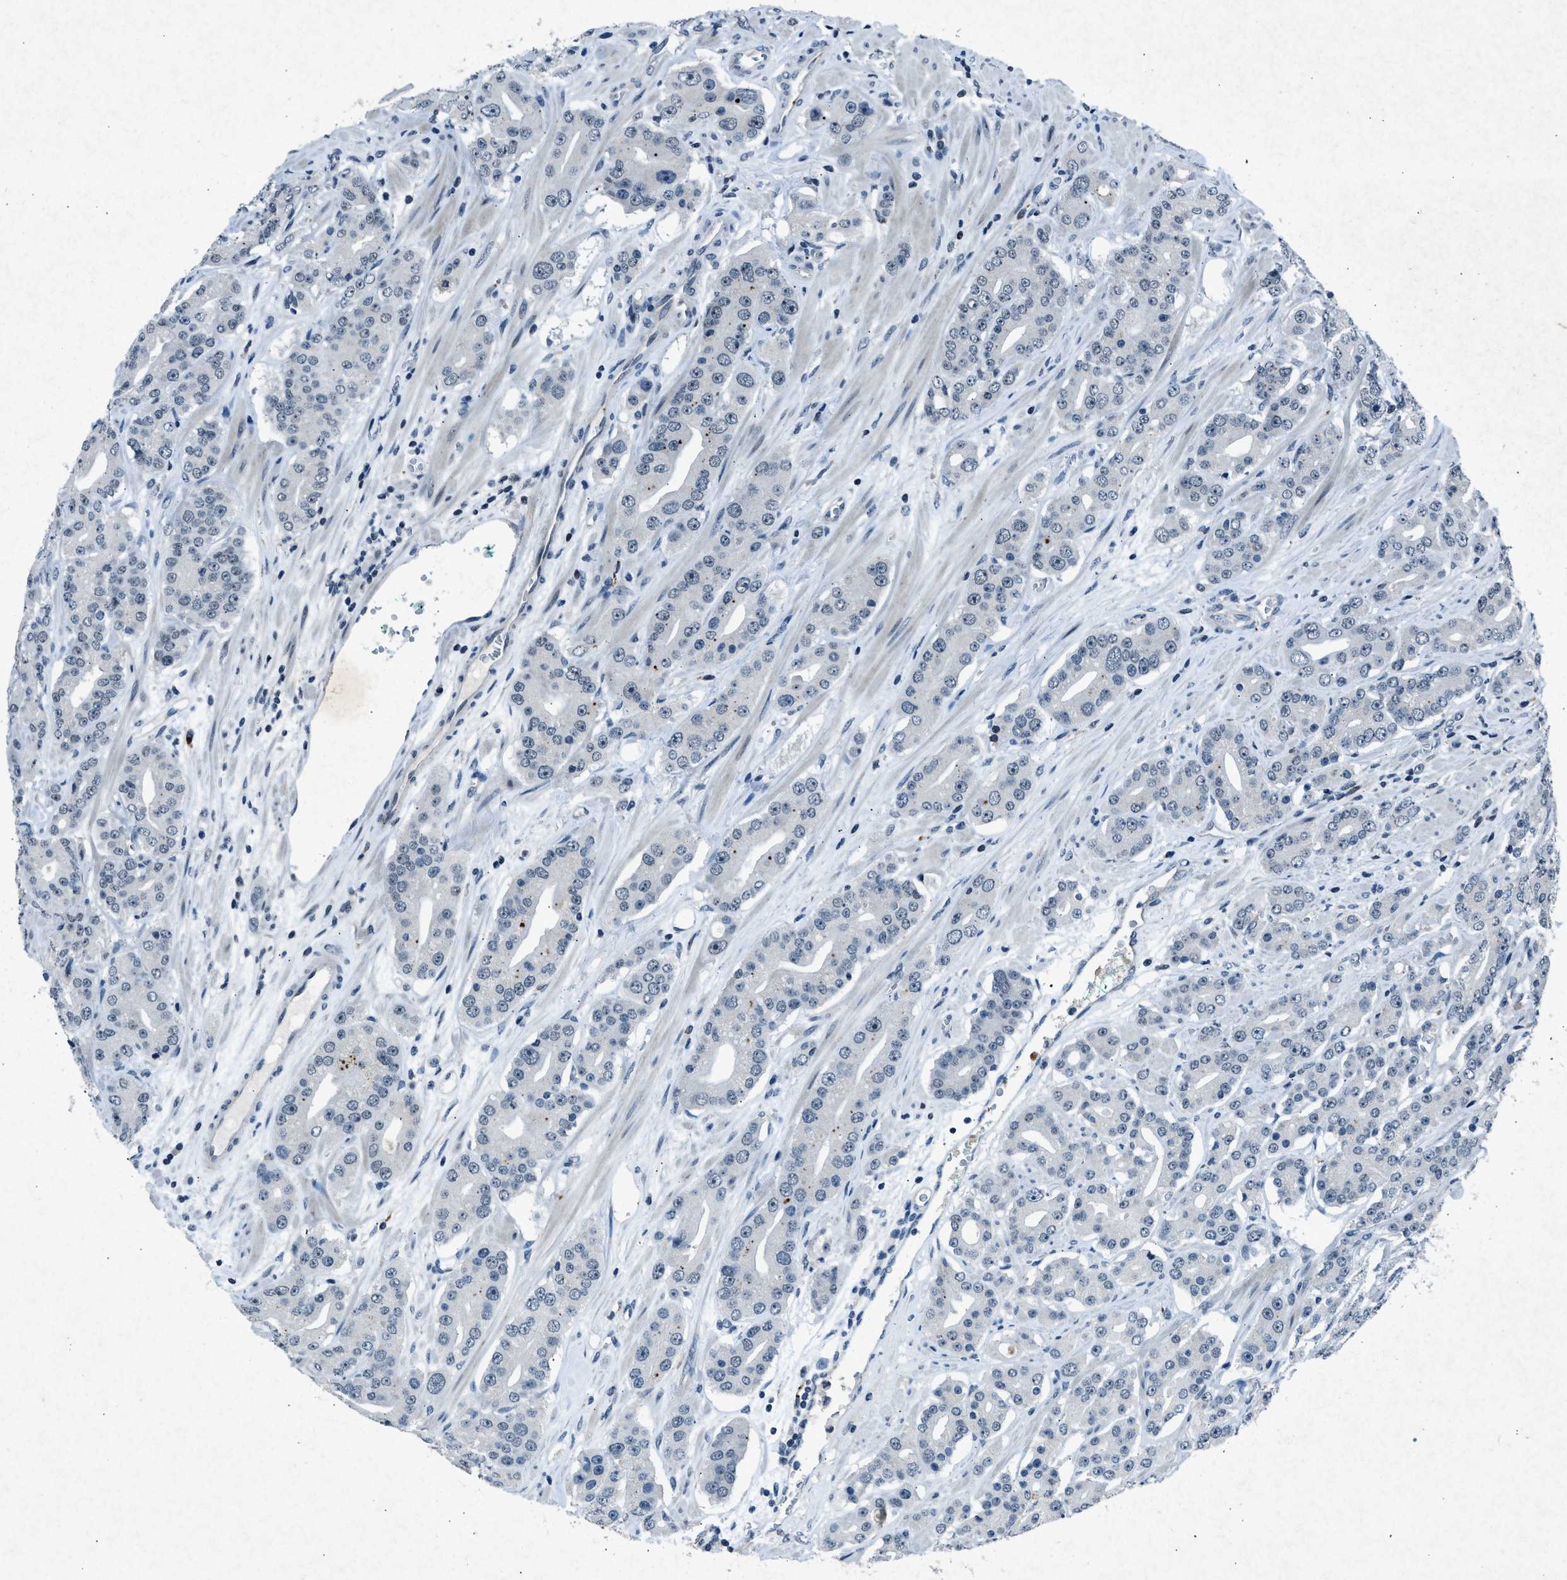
{"staining": {"intensity": "negative", "quantity": "none", "location": "none"}, "tissue": "prostate cancer", "cell_type": "Tumor cells", "image_type": "cancer", "snomed": [{"axis": "morphology", "description": "Adenocarcinoma, High grade"}, {"axis": "topography", "description": "Prostate"}], "caption": "DAB immunohistochemical staining of human prostate high-grade adenocarcinoma demonstrates no significant expression in tumor cells.", "gene": "ADCY1", "patient": {"sex": "male", "age": 71}}